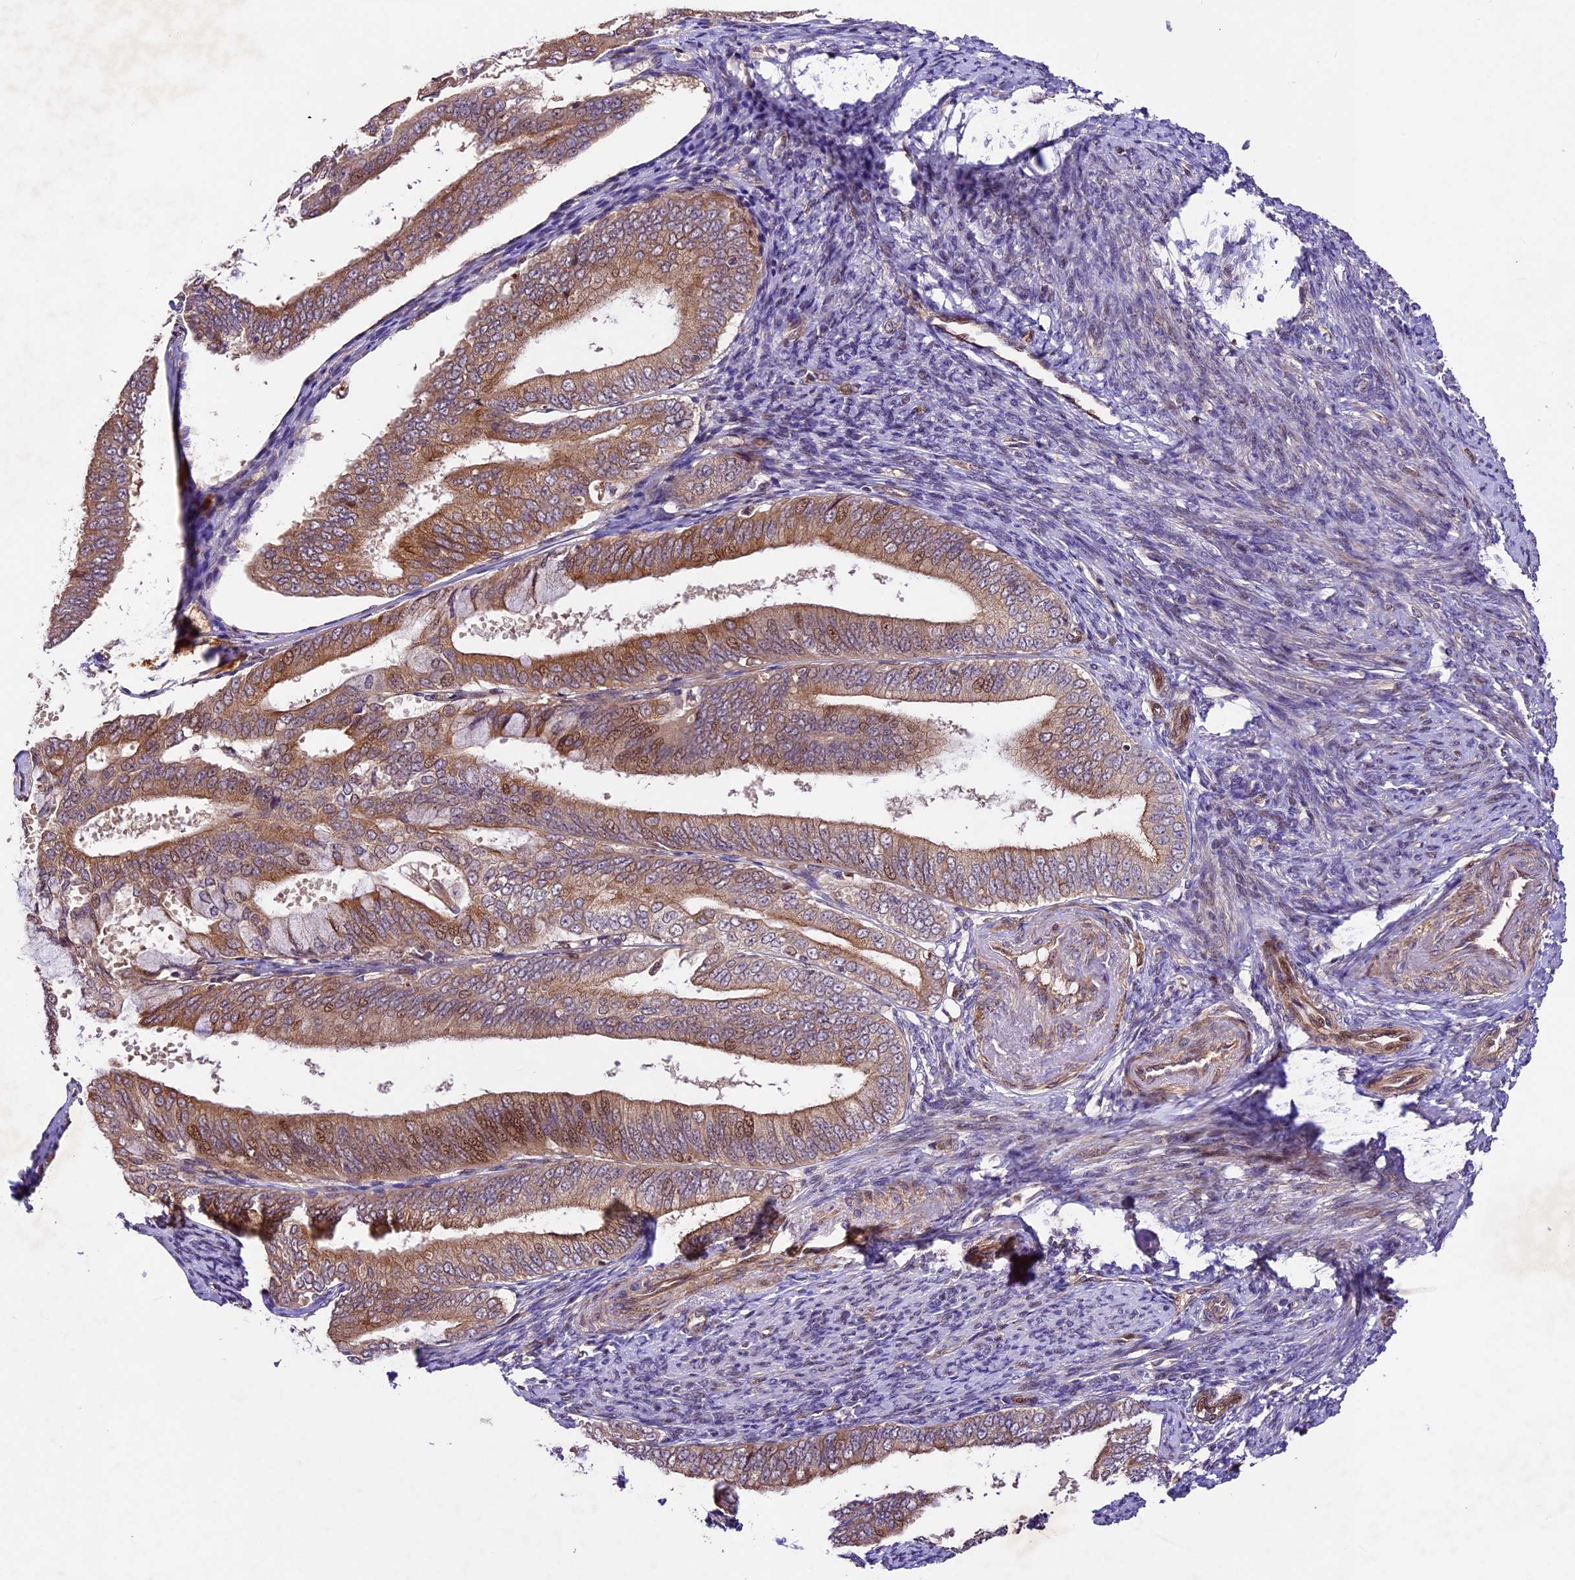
{"staining": {"intensity": "moderate", "quantity": ">75%", "location": "cytoplasmic/membranous,nuclear"}, "tissue": "endometrial cancer", "cell_type": "Tumor cells", "image_type": "cancer", "snomed": [{"axis": "morphology", "description": "Adenocarcinoma, NOS"}, {"axis": "topography", "description": "Endometrium"}], "caption": "Brown immunohistochemical staining in endometrial adenocarcinoma demonstrates moderate cytoplasmic/membranous and nuclear staining in approximately >75% of tumor cells. Nuclei are stained in blue.", "gene": "CCSER1", "patient": {"sex": "female", "age": 63}}